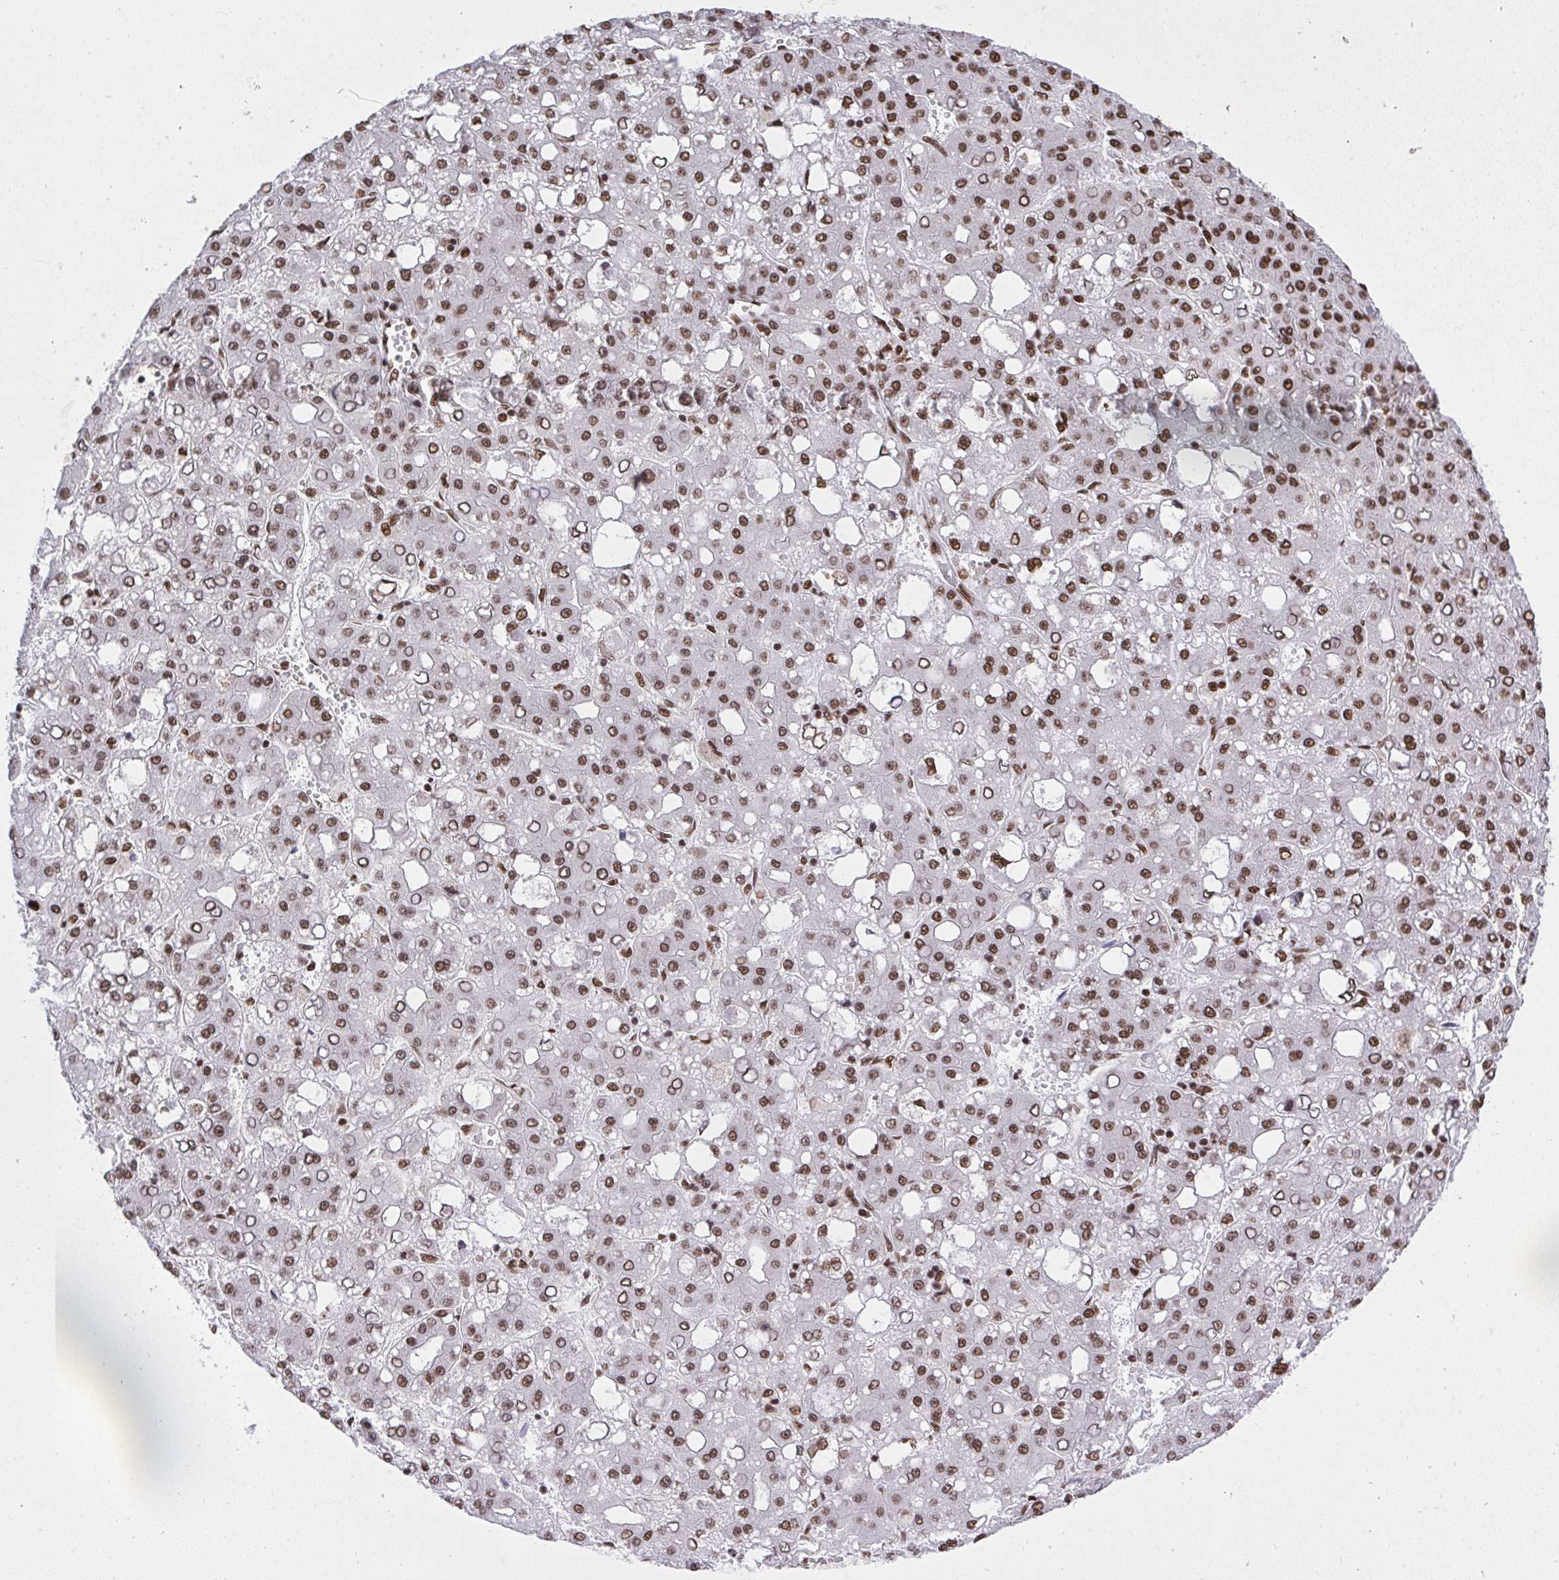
{"staining": {"intensity": "moderate", "quantity": ">75%", "location": "nuclear"}, "tissue": "liver cancer", "cell_type": "Tumor cells", "image_type": "cancer", "snomed": [{"axis": "morphology", "description": "Carcinoma, Hepatocellular, NOS"}, {"axis": "topography", "description": "Liver"}], "caption": "Immunohistochemical staining of hepatocellular carcinoma (liver) demonstrates medium levels of moderate nuclear positivity in about >75% of tumor cells.", "gene": "HNRNPL", "patient": {"sex": "male", "age": 65}}